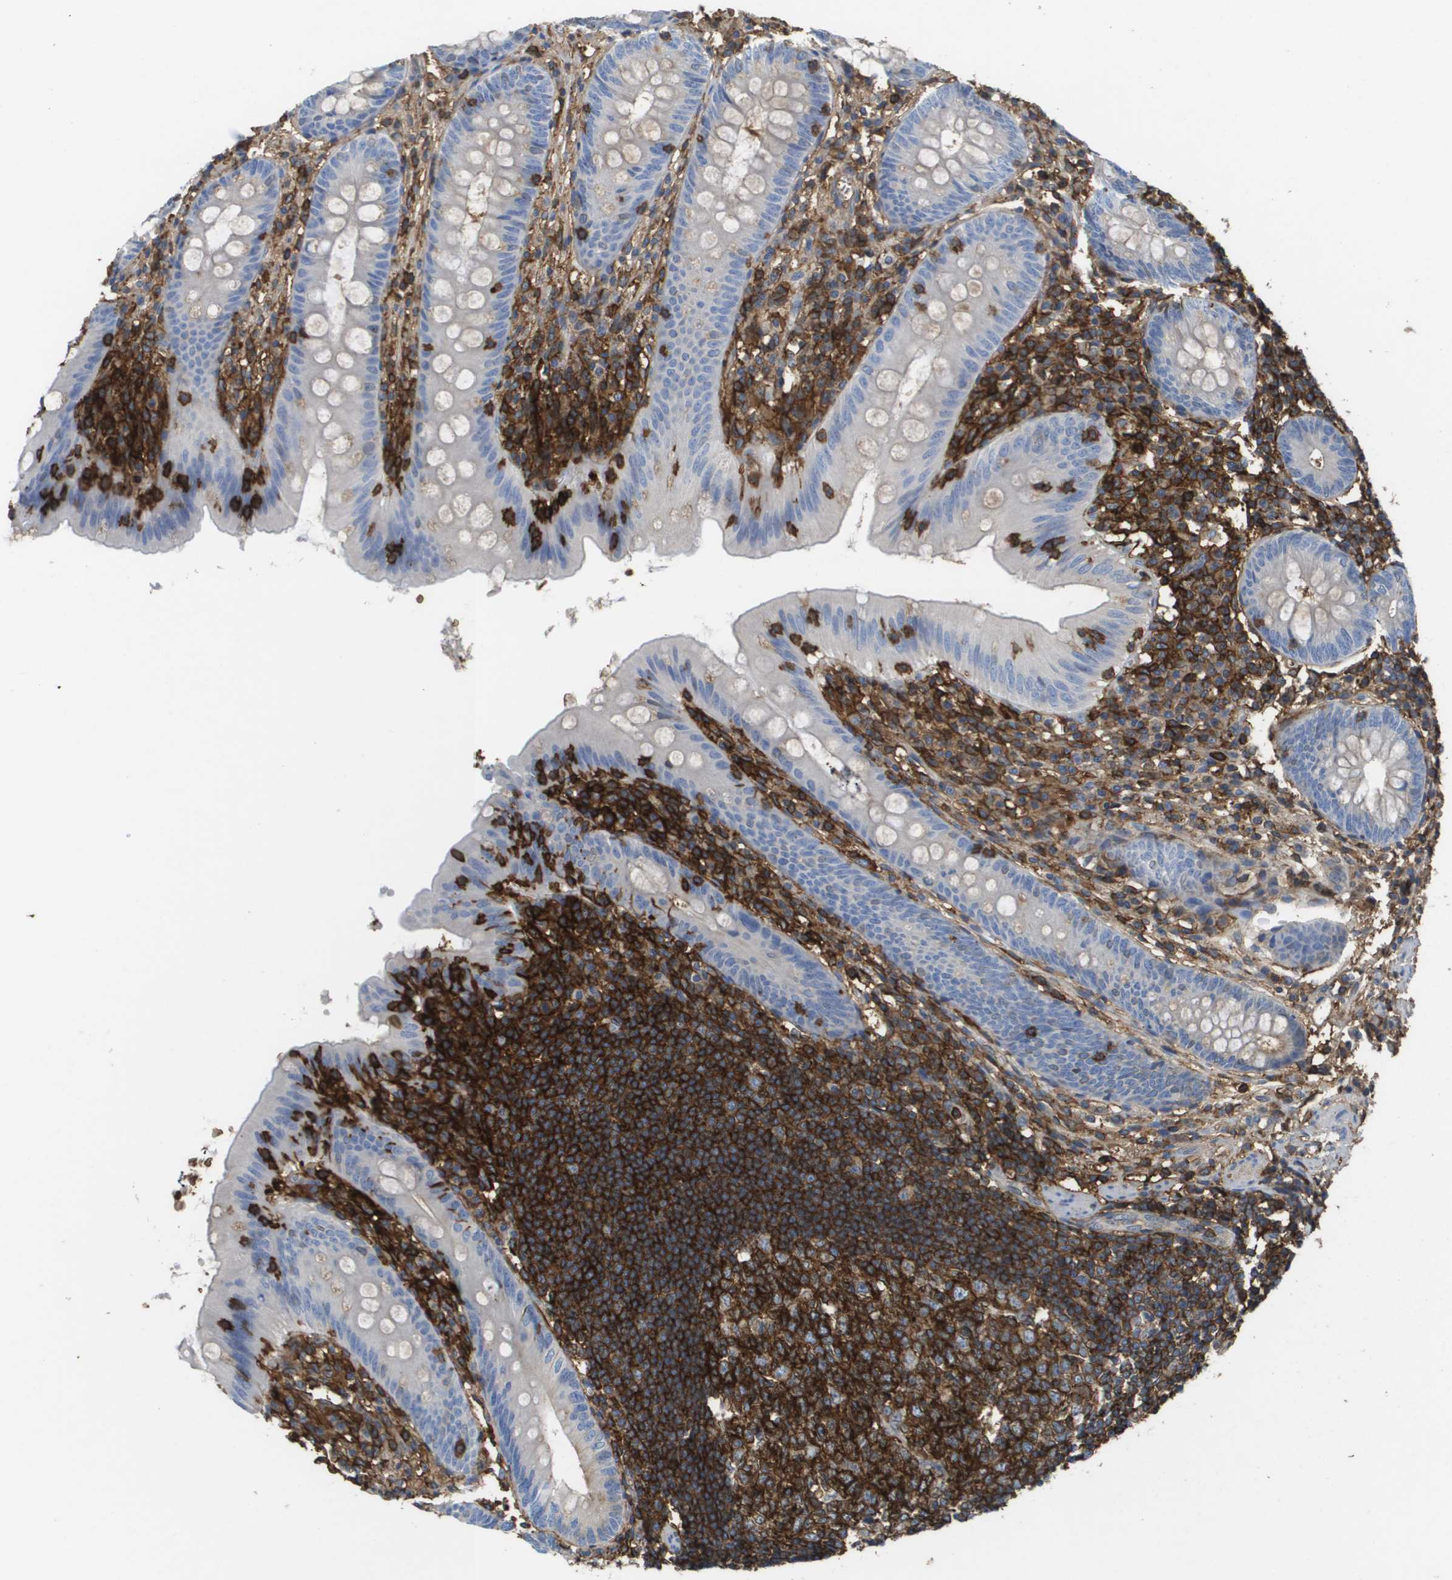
{"staining": {"intensity": "negative", "quantity": "none", "location": "none"}, "tissue": "appendix", "cell_type": "Glandular cells", "image_type": "normal", "snomed": [{"axis": "morphology", "description": "Normal tissue, NOS"}, {"axis": "topography", "description": "Appendix"}], "caption": "Image shows no protein staining in glandular cells of unremarkable appendix. (Brightfield microscopy of DAB (3,3'-diaminobenzidine) immunohistochemistry (IHC) at high magnification).", "gene": "PASK", "patient": {"sex": "male", "age": 56}}